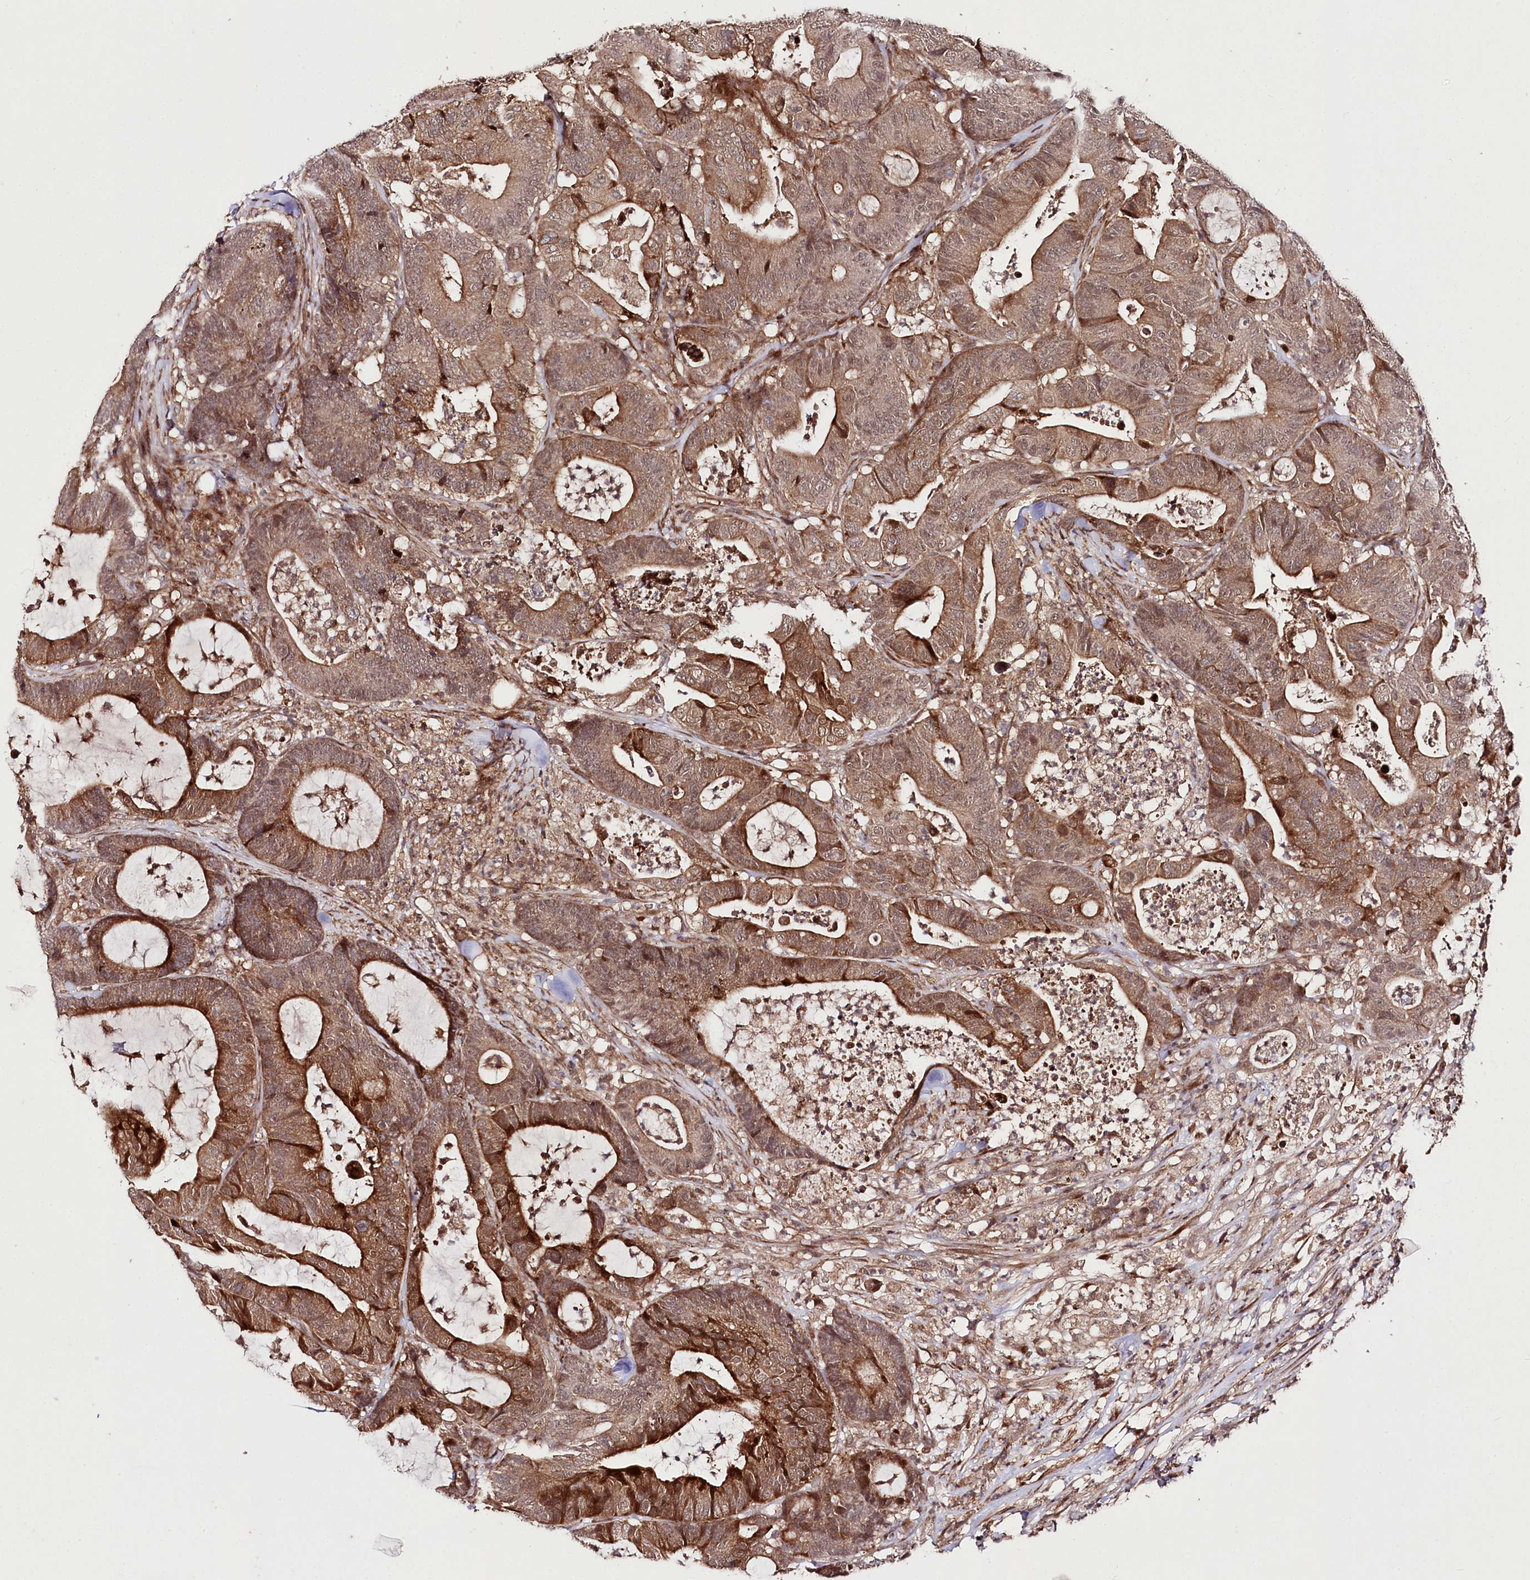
{"staining": {"intensity": "moderate", "quantity": ">75%", "location": "cytoplasmic/membranous"}, "tissue": "colorectal cancer", "cell_type": "Tumor cells", "image_type": "cancer", "snomed": [{"axis": "morphology", "description": "Adenocarcinoma, NOS"}, {"axis": "topography", "description": "Colon"}], "caption": "Protein staining of colorectal cancer (adenocarcinoma) tissue reveals moderate cytoplasmic/membranous staining in approximately >75% of tumor cells. (DAB IHC with brightfield microscopy, high magnification).", "gene": "PHLDB1", "patient": {"sex": "female", "age": 84}}